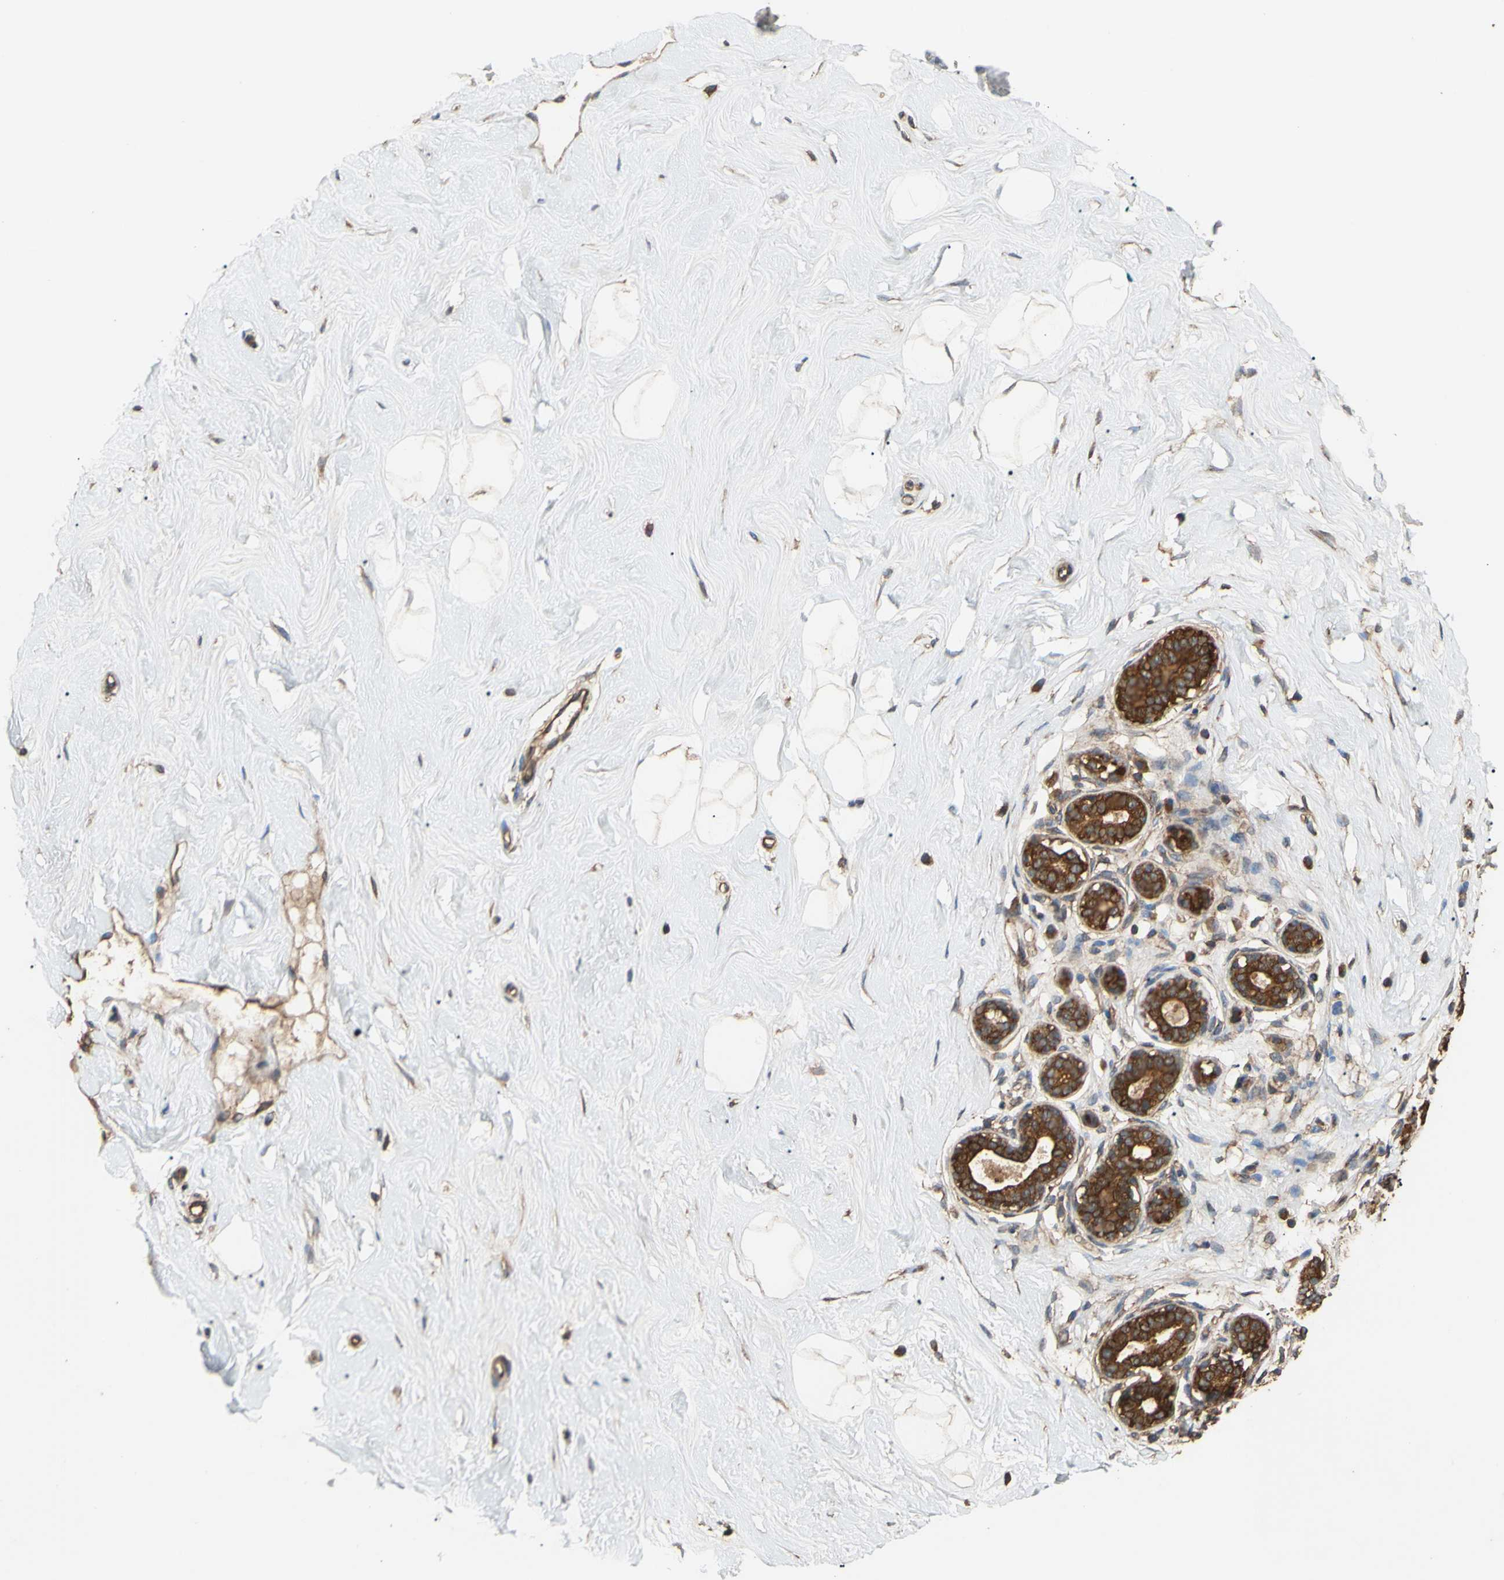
{"staining": {"intensity": "negative", "quantity": "none", "location": "none"}, "tissue": "breast", "cell_type": "Adipocytes", "image_type": "normal", "snomed": [{"axis": "morphology", "description": "Normal tissue, NOS"}, {"axis": "topography", "description": "Breast"}], "caption": "A micrograph of human breast is negative for staining in adipocytes. (IHC, brightfield microscopy, high magnification).", "gene": "CTTN", "patient": {"sex": "female", "age": 23}}